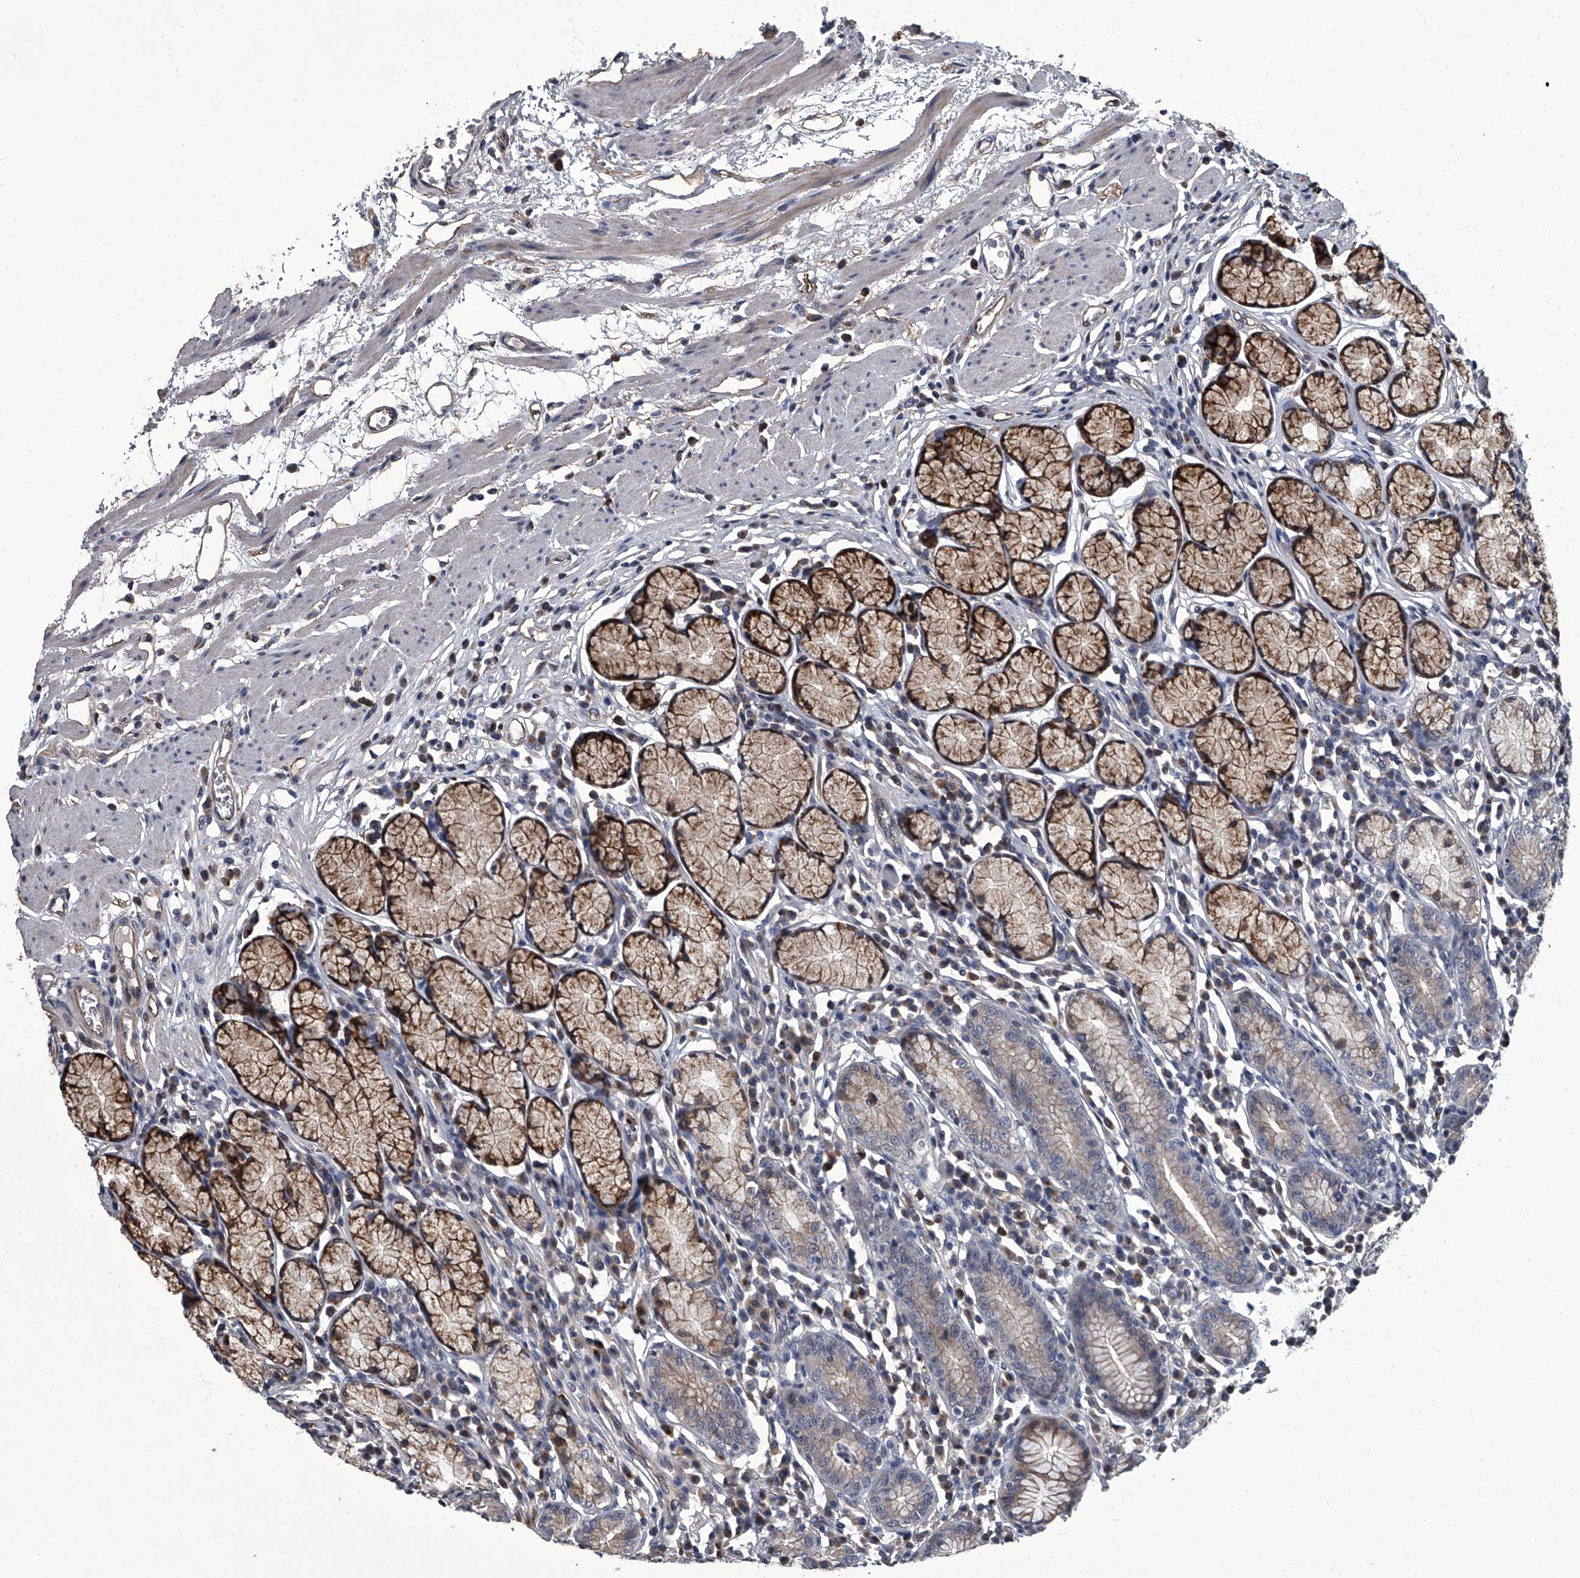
{"staining": {"intensity": "strong", "quantity": "25%-75%", "location": "cytoplasmic/membranous"}, "tissue": "stomach", "cell_type": "Glandular cells", "image_type": "normal", "snomed": [{"axis": "morphology", "description": "Normal tissue, NOS"}, {"axis": "topography", "description": "Stomach"}], "caption": "High-power microscopy captured an IHC micrograph of unremarkable stomach, revealing strong cytoplasmic/membranous staining in approximately 25%-75% of glandular cells.", "gene": "SIRT4", "patient": {"sex": "male", "age": 55}}